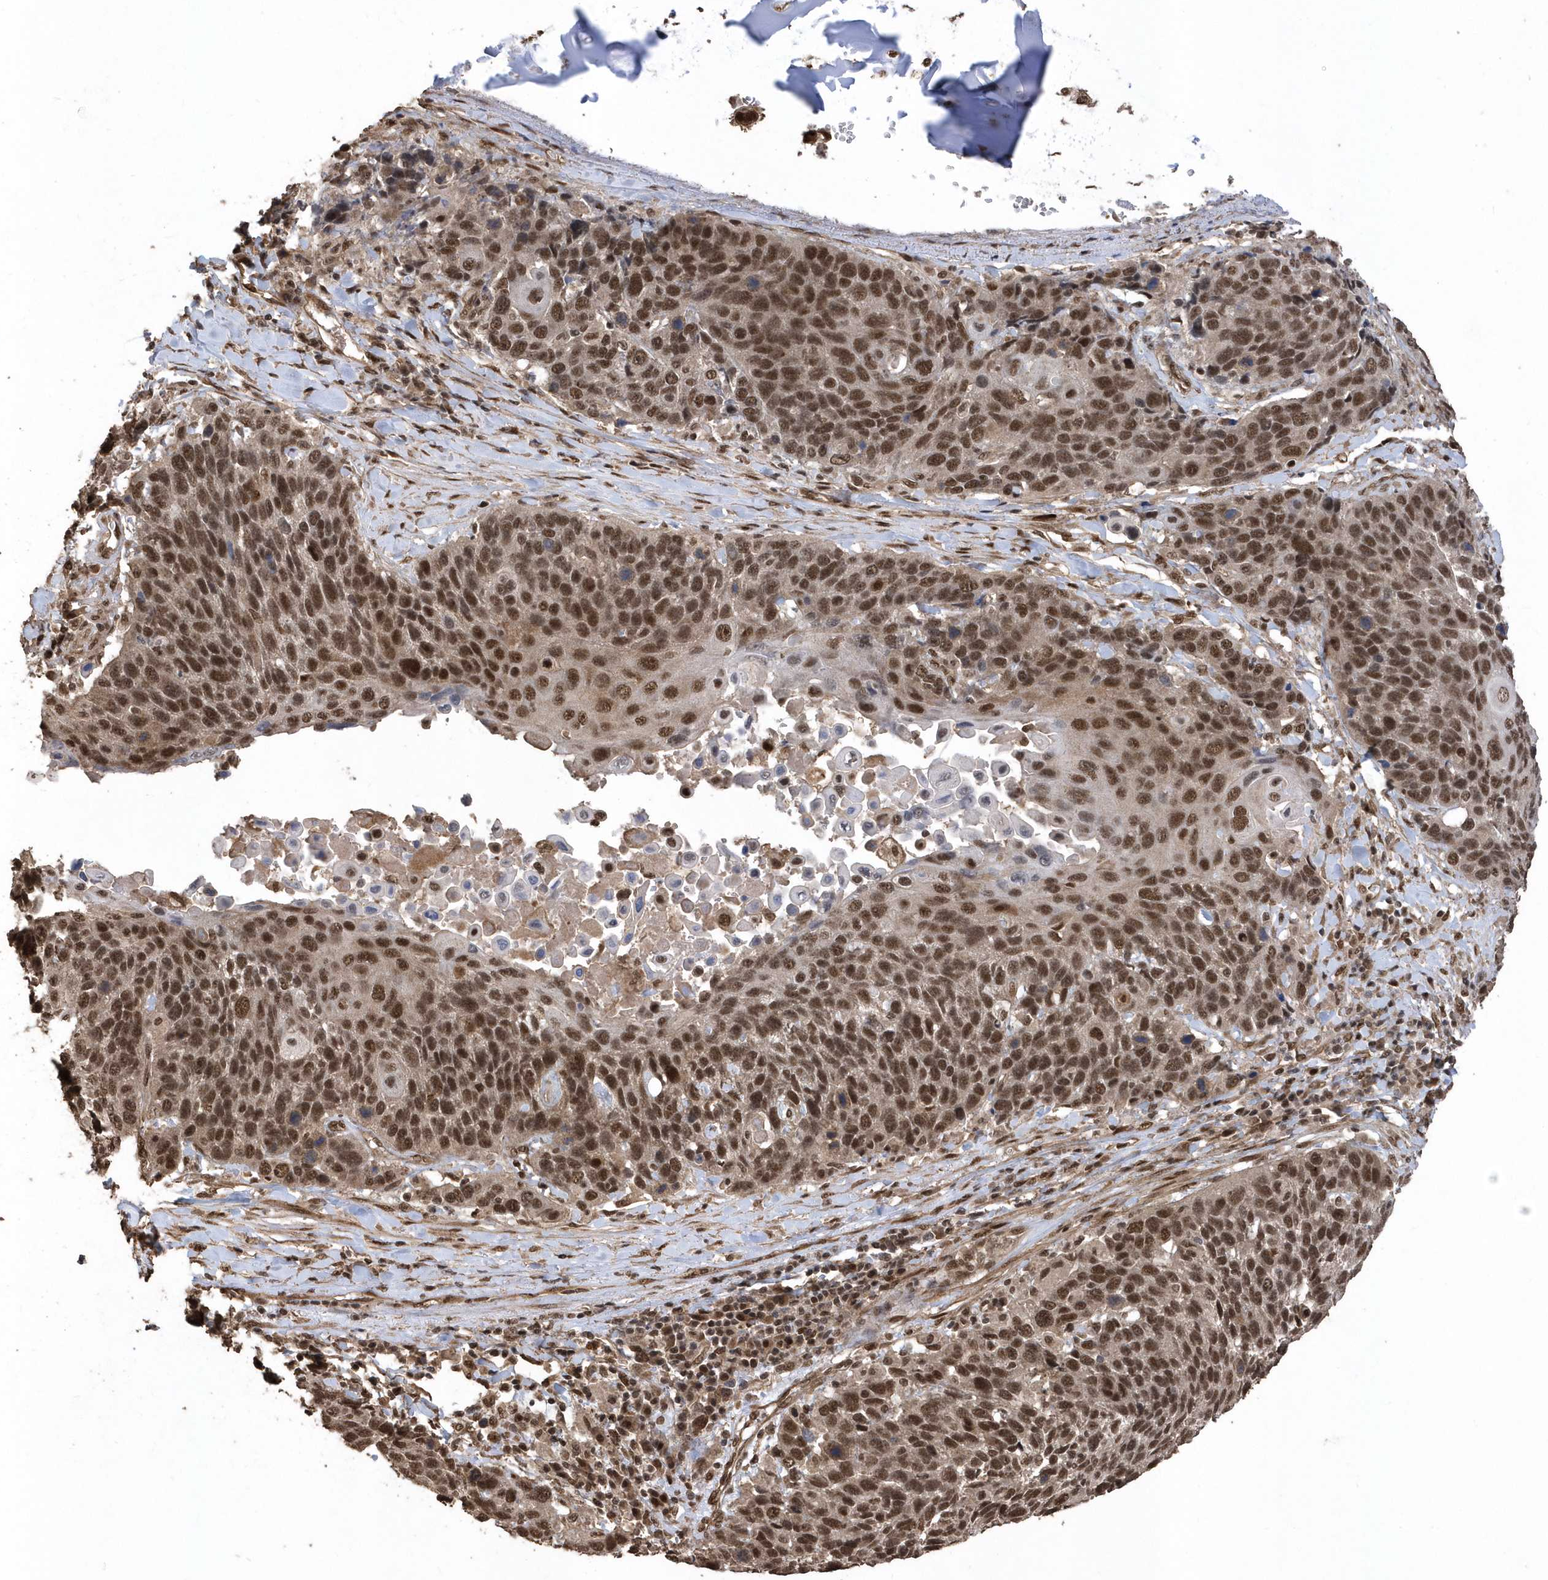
{"staining": {"intensity": "strong", "quantity": ">75%", "location": "nuclear"}, "tissue": "lung cancer", "cell_type": "Tumor cells", "image_type": "cancer", "snomed": [{"axis": "morphology", "description": "Squamous cell carcinoma, NOS"}, {"axis": "topography", "description": "Lung"}], "caption": "The image demonstrates a brown stain indicating the presence of a protein in the nuclear of tumor cells in lung cancer.", "gene": "INTS12", "patient": {"sex": "male", "age": 66}}